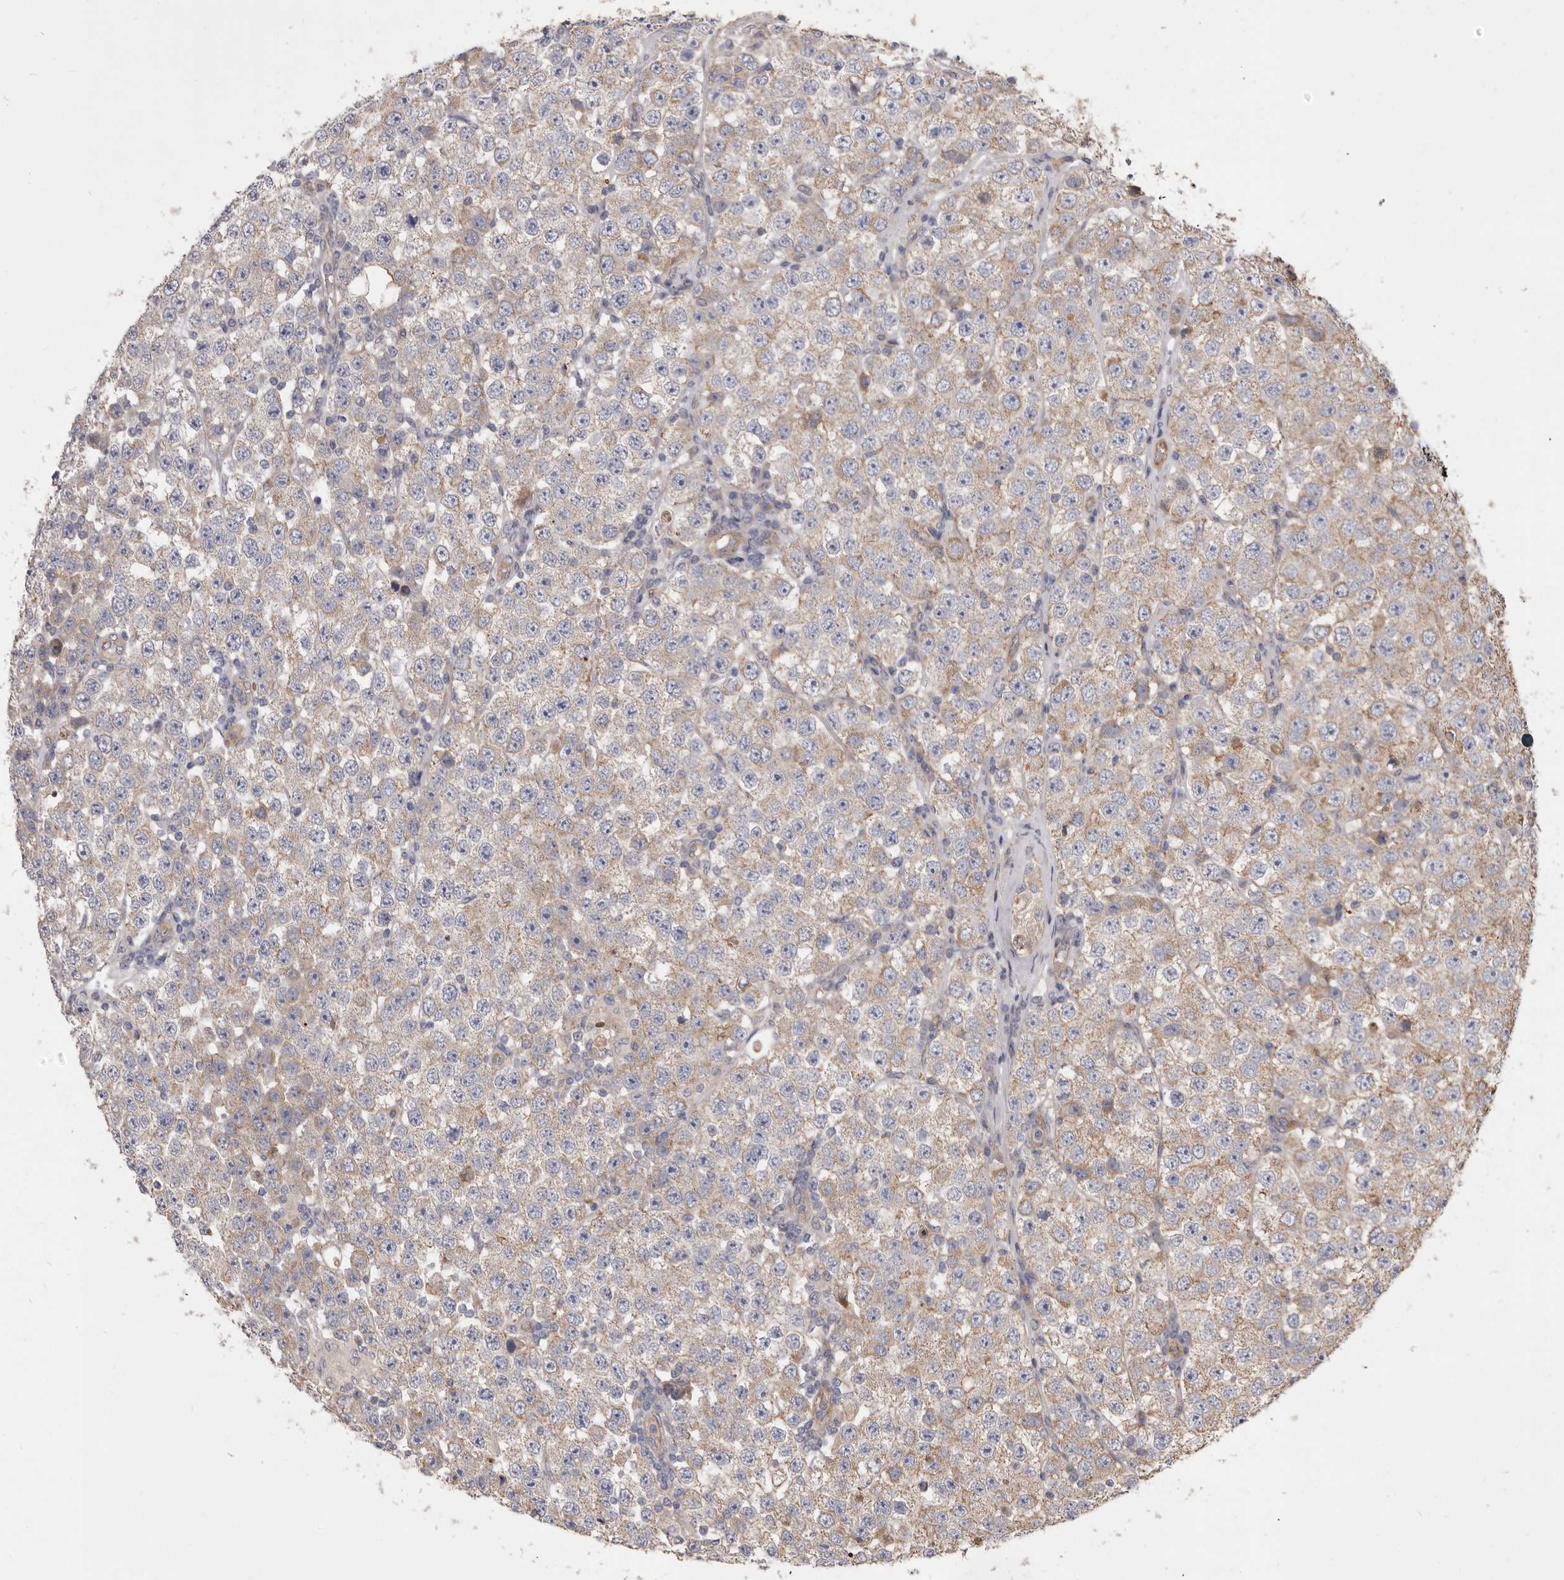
{"staining": {"intensity": "weak", "quantity": "<25%", "location": "cytoplasmic/membranous"}, "tissue": "testis cancer", "cell_type": "Tumor cells", "image_type": "cancer", "snomed": [{"axis": "morphology", "description": "Seminoma, NOS"}, {"axis": "topography", "description": "Testis"}], "caption": "Immunohistochemistry (IHC) histopathology image of human seminoma (testis) stained for a protein (brown), which exhibits no expression in tumor cells.", "gene": "VPS45", "patient": {"sex": "male", "age": 28}}